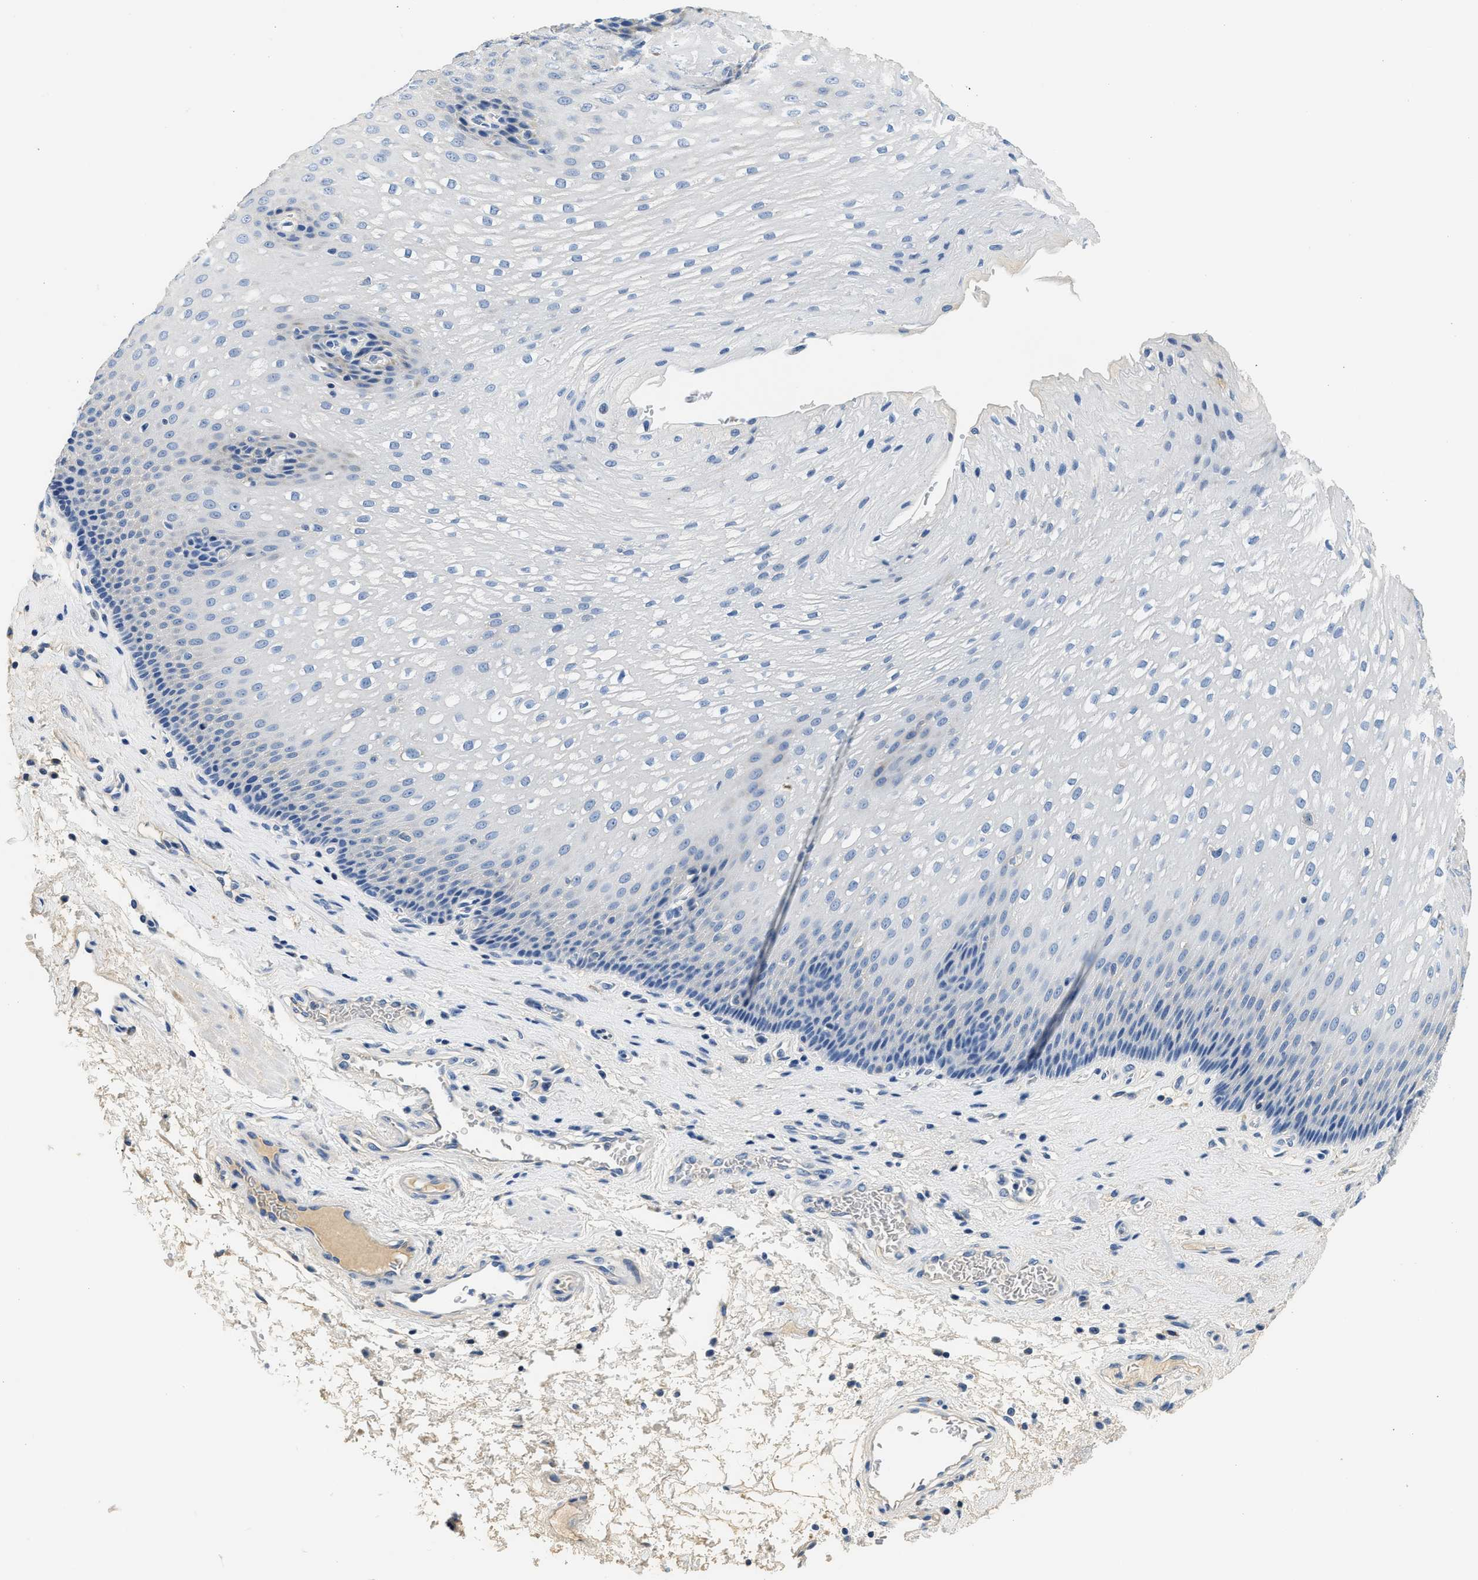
{"staining": {"intensity": "negative", "quantity": "none", "location": "none"}, "tissue": "esophagus", "cell_type": "Squamous epithelial cells", "image_type": "normal", "snomed": [{"axis": "morphology", "description": "Normal tissue, NOS"}, {"axis": "topography", "description": "Esophagus"}], "caption": "A high-resolution photomicrograph shows immunohistochemistry staining of benign esophagus, which displays no significant expression in squamous epithelial cells.", "gene": "PCK2", "patient": {"sex": "male", "age": 48}}